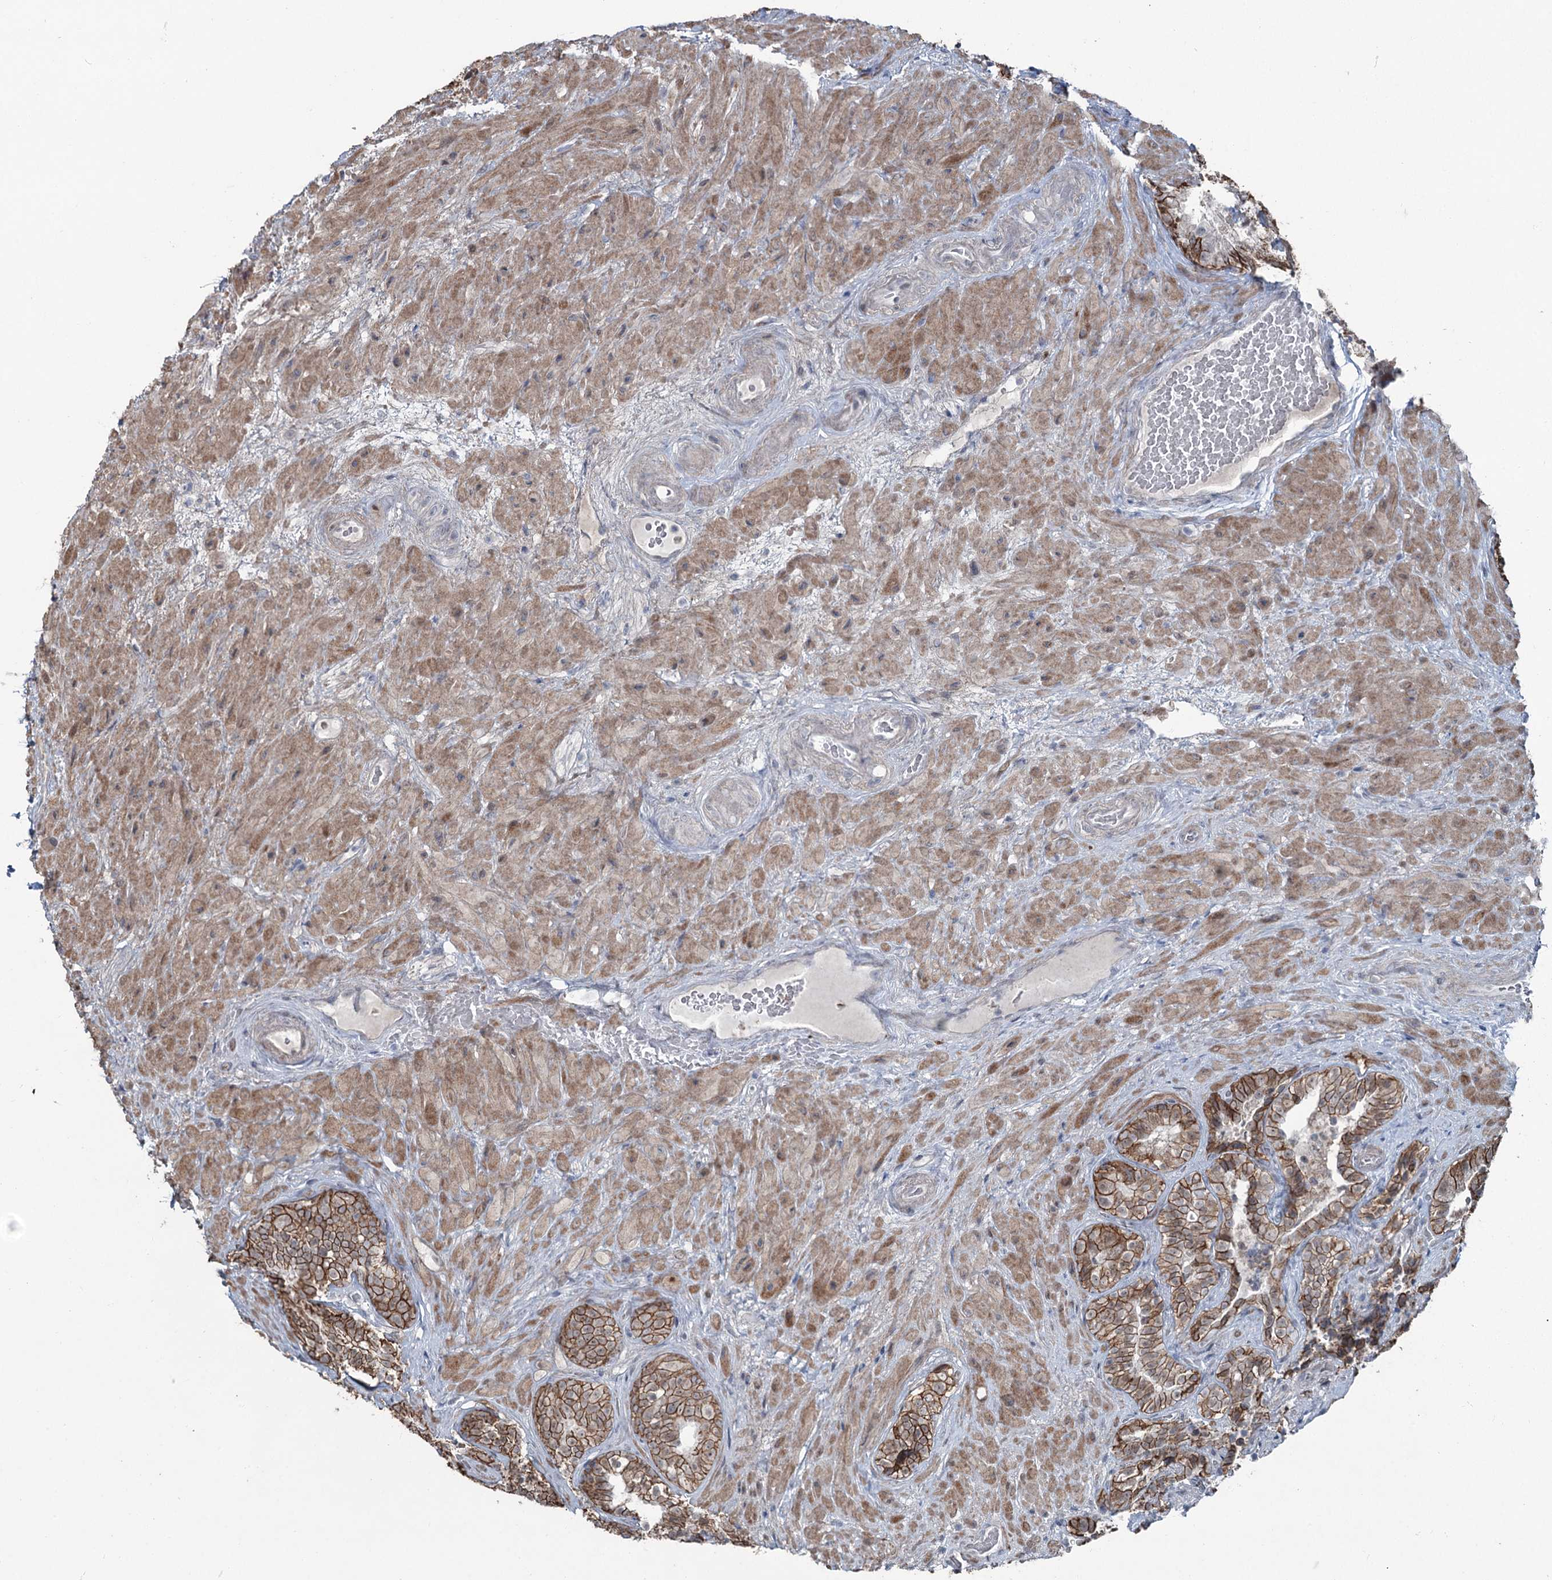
{"staining": {"intensity": "strong", "quantity": ">75%", "location": "cytoplasmic/membranous"}, "tissue": "seminal vesicle", "cell_type": "Glandular cells", "image_type": "normal", "snomed": [{"axis": "morphology", "description": "Normal tissue, NOS"}, {"axis": "topography", "description": "Seminal veicle"}, {"axis": "topography", "description": "Peripheral nerve tissue"}], "caption": "Seminal vesicle stained with a brown dye exhibits strong cytoplasmic/membranous positive staining in about >75% of glandular cells.", "gene": "FAM120B", "patient": {"sex": "male", "age": 67}}